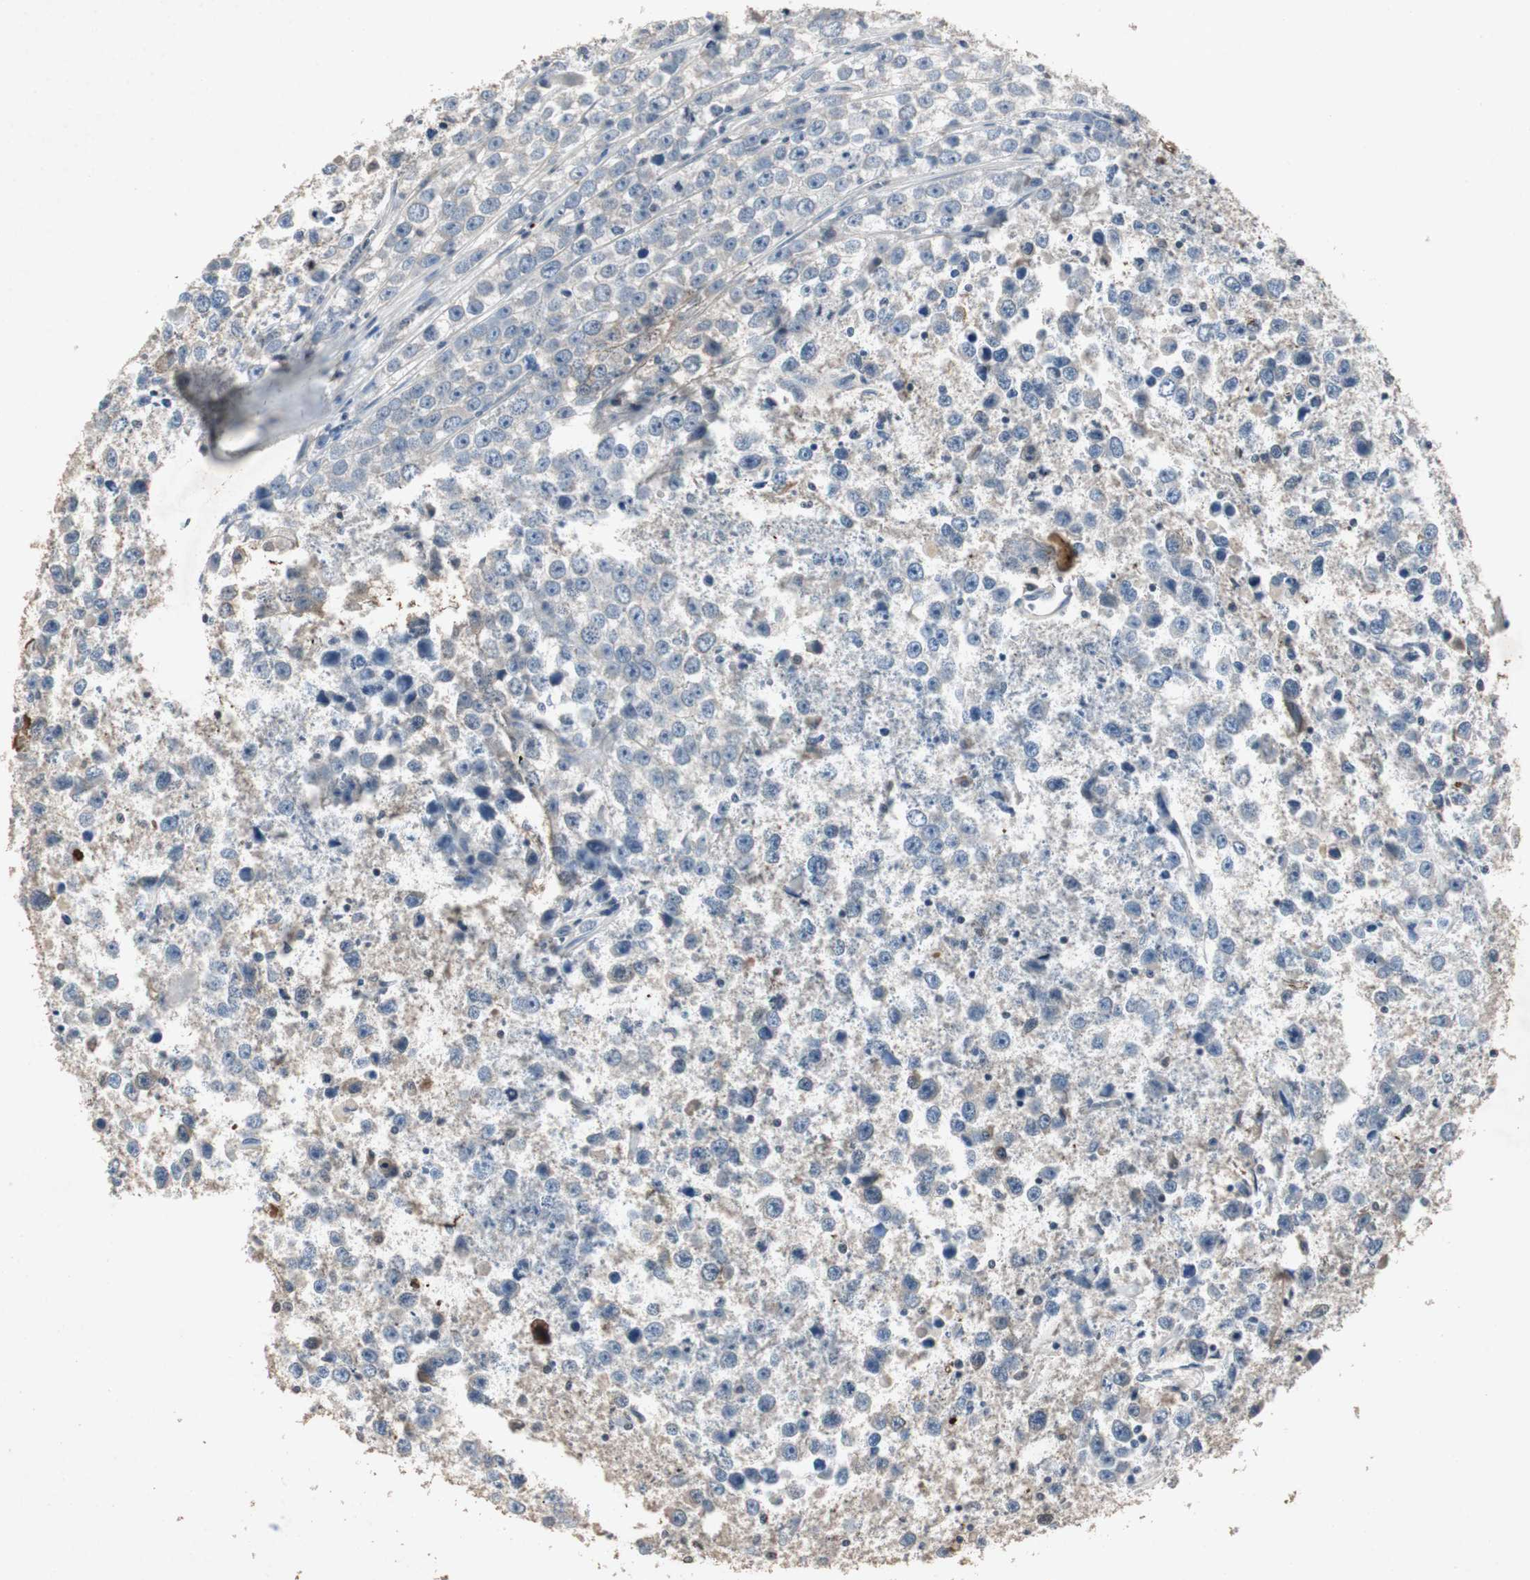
{"staining": {"intensity": "negative", "quantity": "none", "location": "none"}, "tissue": "testis cancer", "cell_type": "Tumor cells", "image_type": "cancer", "snomed": [{"axis": "morphology", "description": "Carcinoma, Embryonal, NOS"}, {"axis": "topography", "description": "Testis"}], "caption": "The micrograph demonstrates no staining of tumor cells in embryonal carcinoma (testis).", "gene": "ADNP2", "patient": {"sex": "male", "age": 28}}